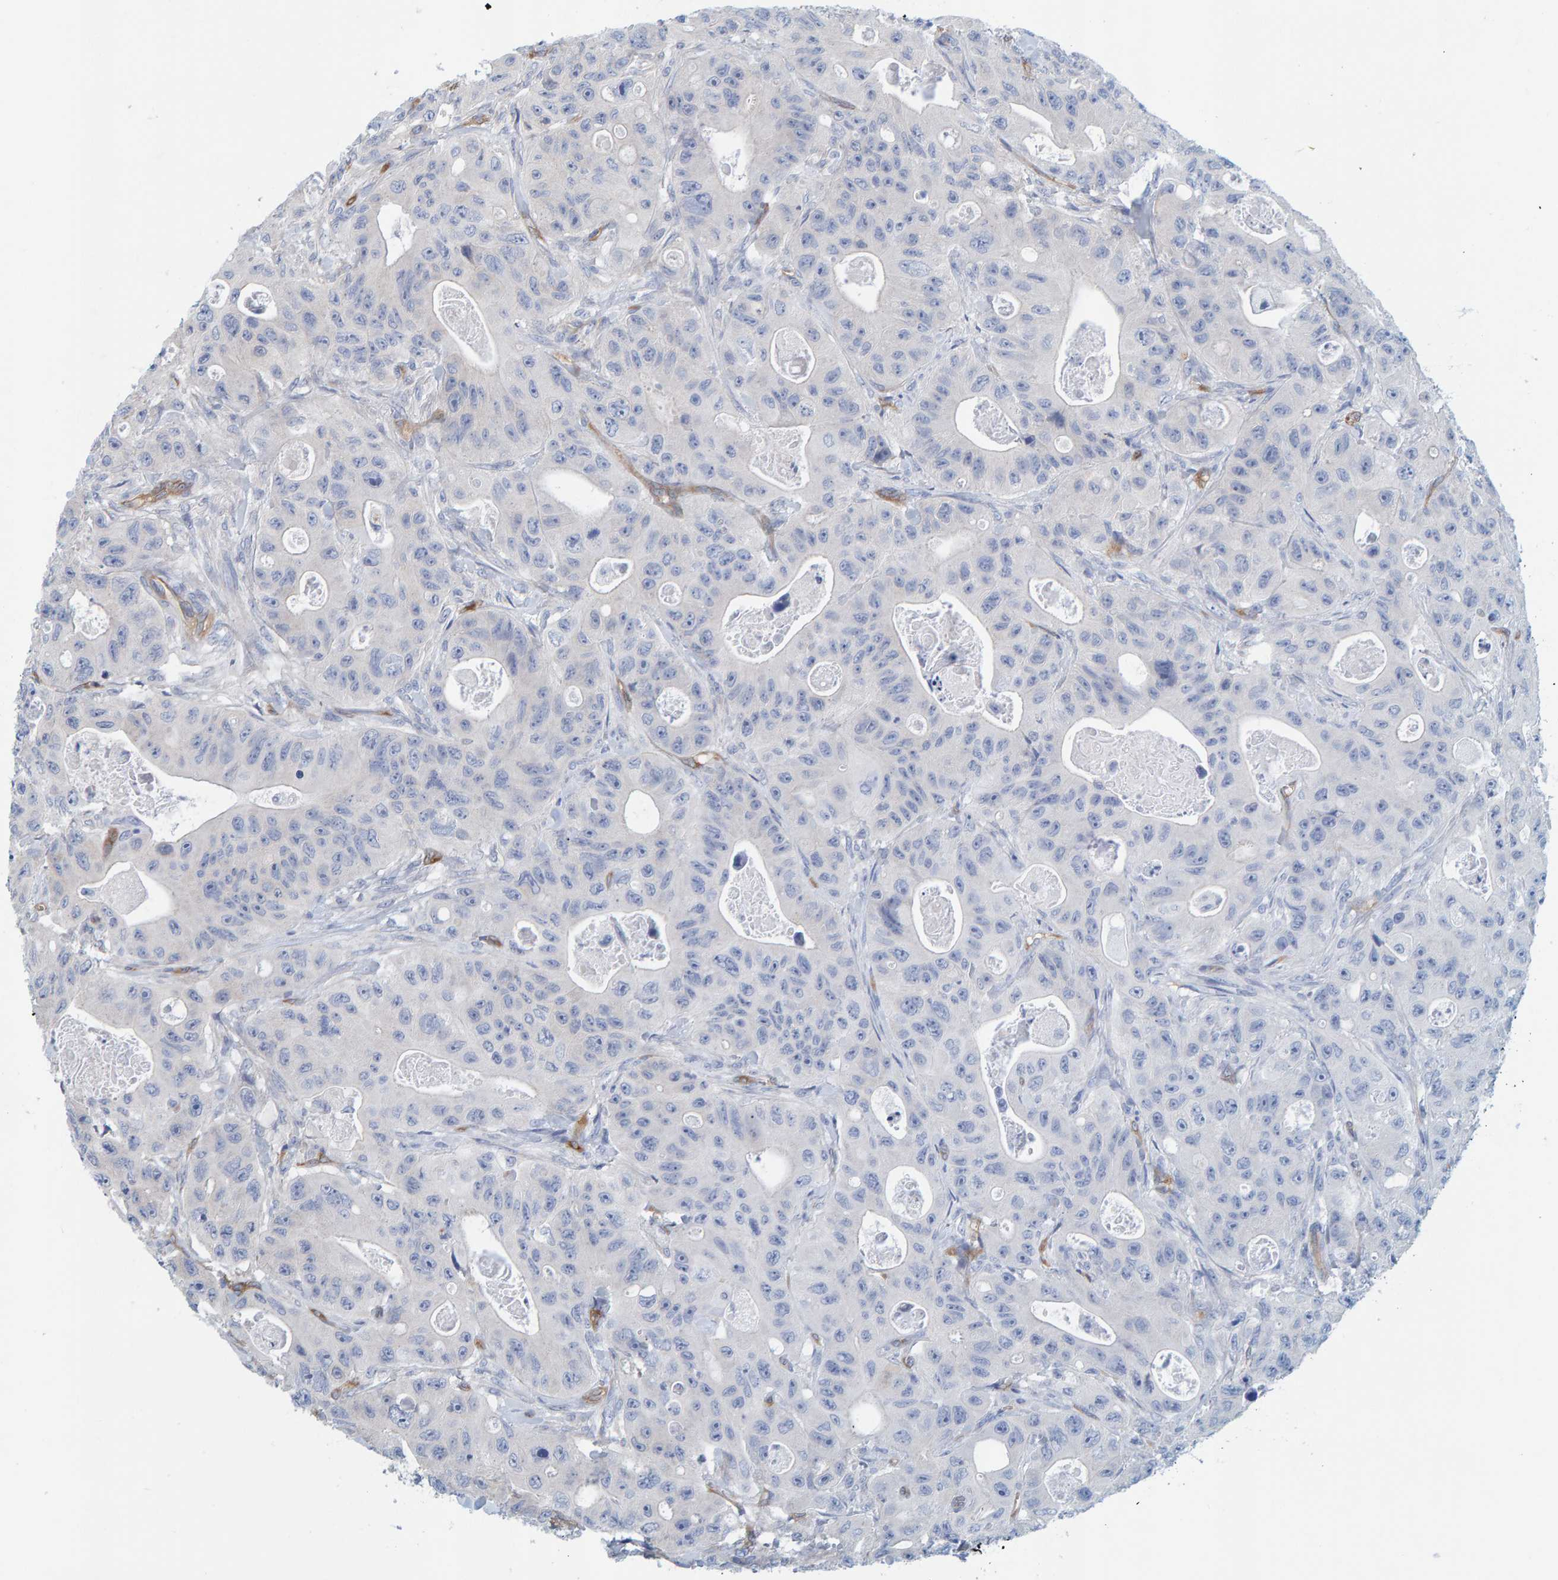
{"staining": {"intensity": "negative", "quantity": "none", "location": "none"}, "tissue": "colorectal cancer", "cell_type": "Tumor cells", "image_type": "cancer", "snomed": [{"axis": "morphology", "description": "Adenocarcinoma, NOS"}, {"axis": "topography", "description": "Colon"}], "caption": "Tumor cells show no significant expression in colorectal cancer.", "gene": "PRKD2", "patient": {"sex": "female", "age": 46}}